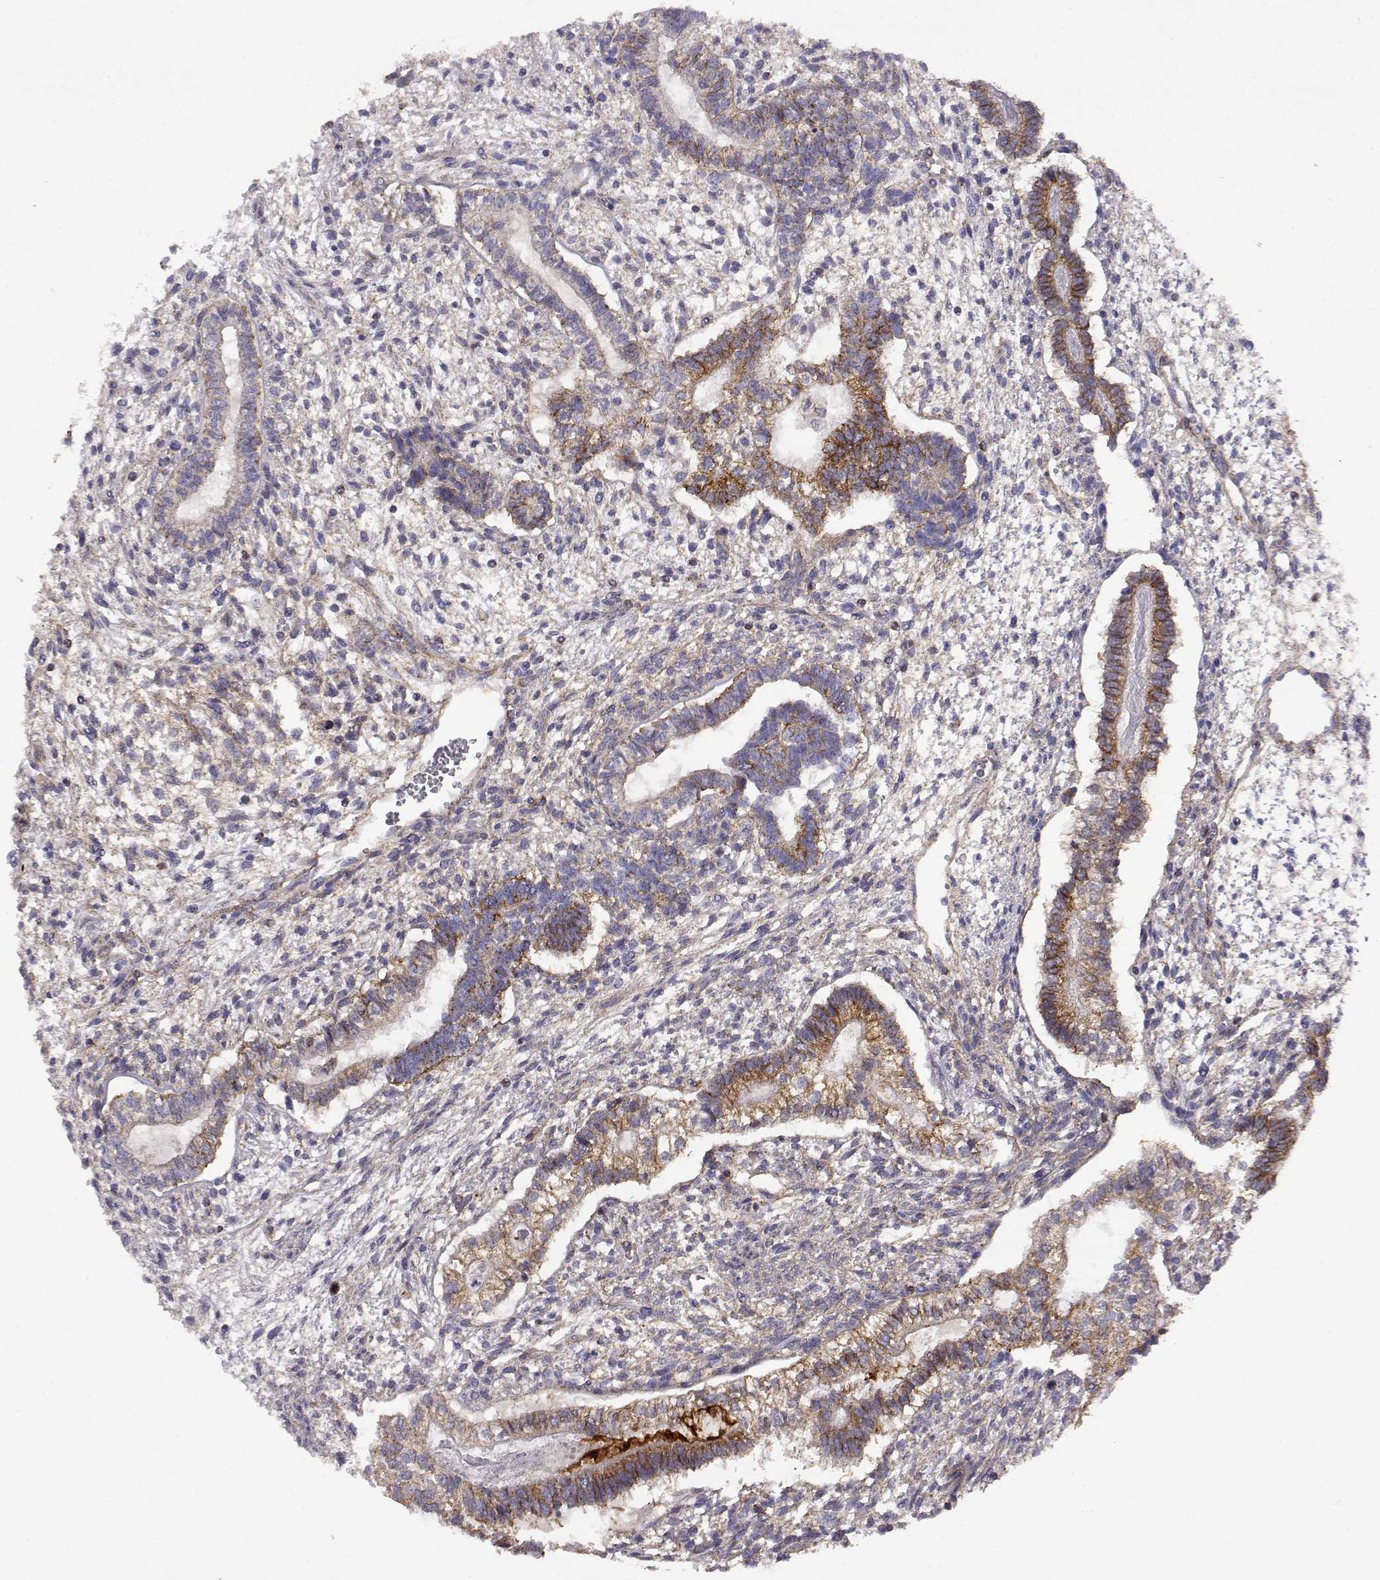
{"staining": {"intensity": "moderate", "quantity": "25%-75%", "location": "cytoplasmic/membranous"}, "tissue": "testis cancer", "cell_type": "Tumor cells", "image_type": "cancer", "snomed": [{"axis": "morphology", "description": "Carcinoma, Embryonal, NOS"}, {"axis": "topography", "description": "Testis"}], "caption": "Protein expression by immunohistochemistry (IHC) shows moderate cytoplasmic/membranous positivity in about 25%-75% of tumor cells in embryonal carcinoma (testis).", "gene": "DDC", "patient": {"sex": "male", "age": 37}}